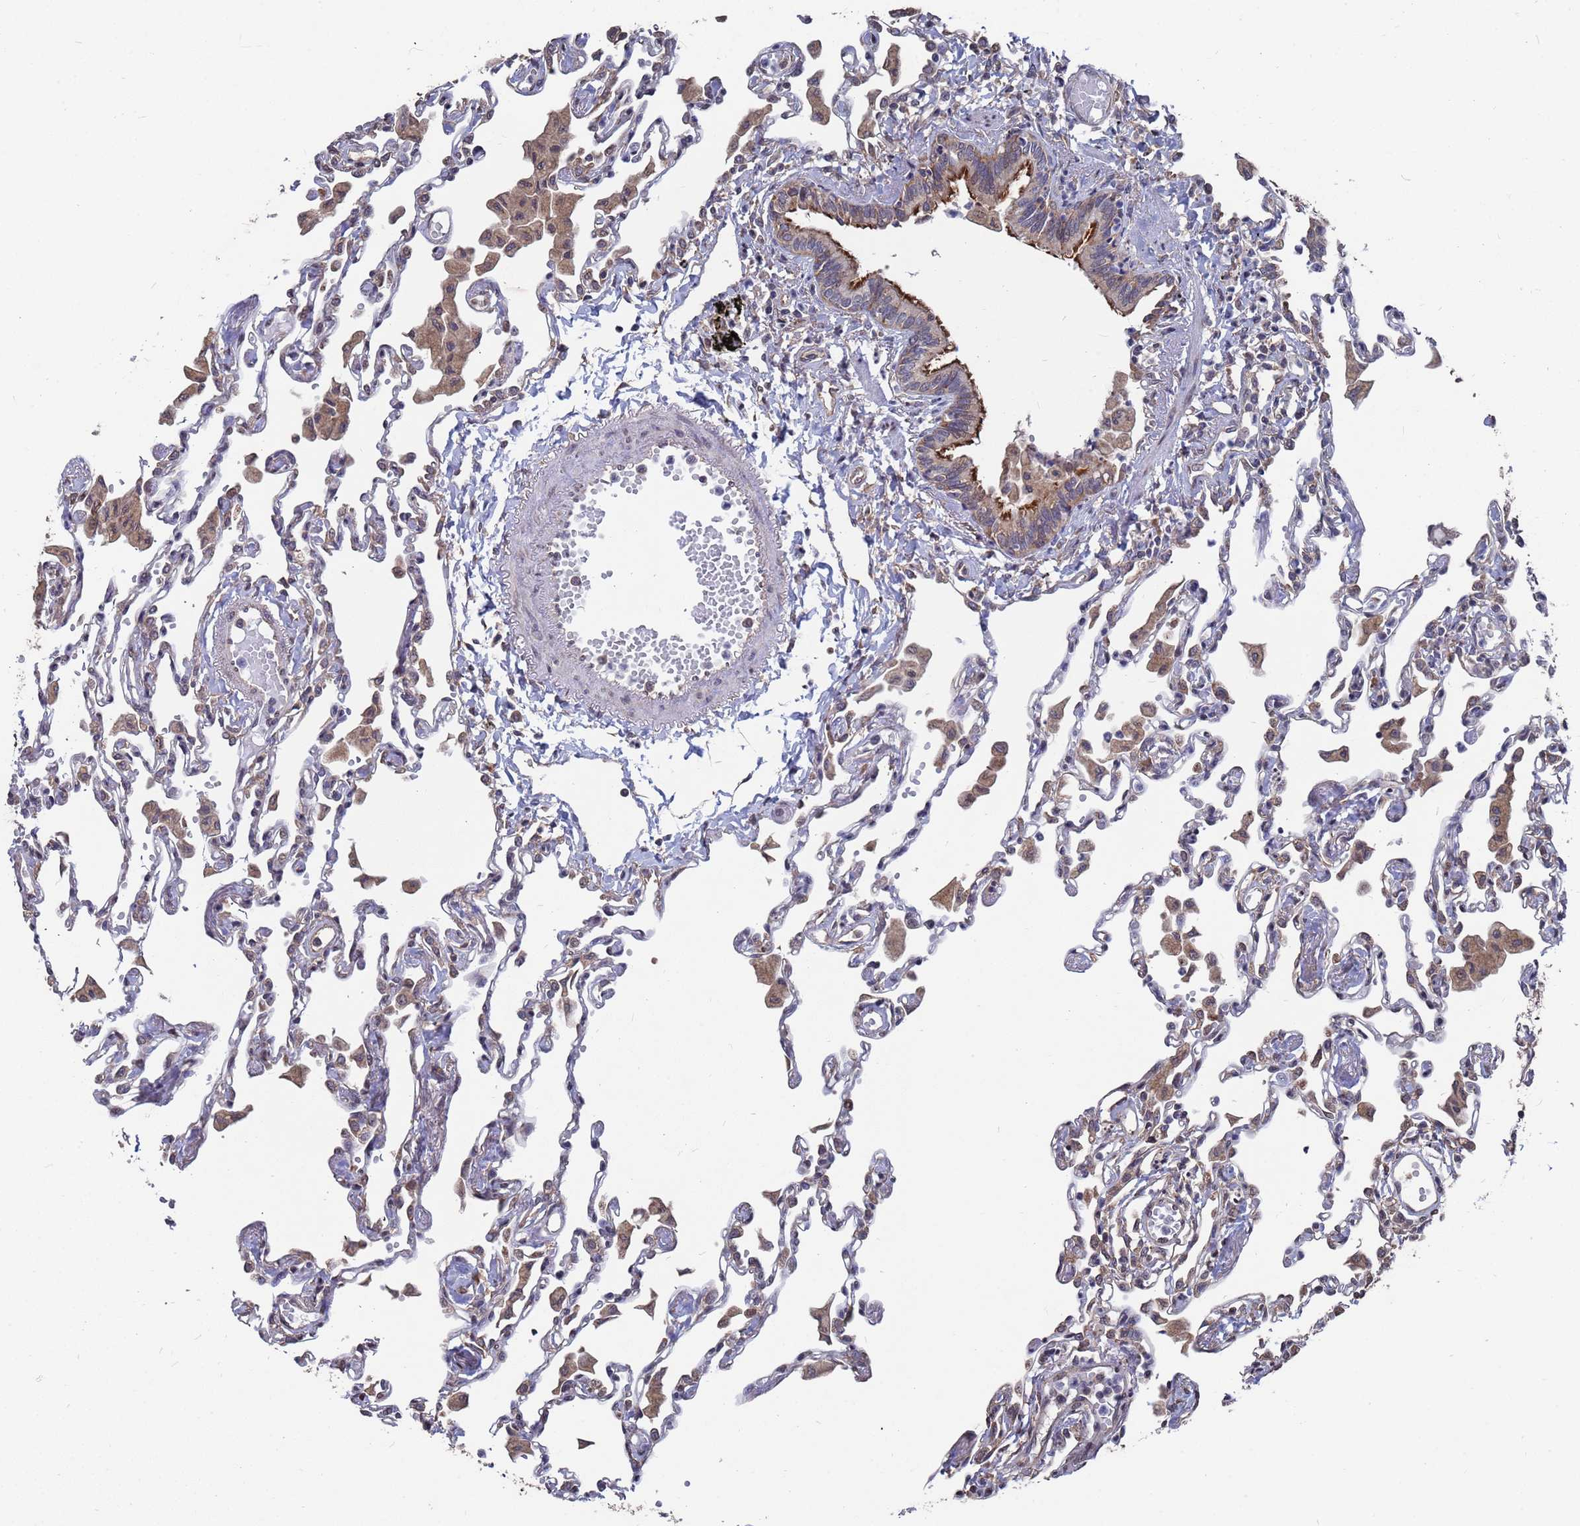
{"staining": {"intensity": "moderate", "quantity": "<25%", "location": "cytoplasmic/membranous"}, "tissue": "lung", "cell_type": "Alveolar cells", "image_type": "normal", "snomed": [{"axis": "morphology", "description": "Normal tissue, NOS"}, {"axis": "topography", "description": "Bronchus"}, {"axis": "topography", "description": "Lung"}], "caption": "An immunohistochemistry histopathology image of normal tissue is shown. Protein staining in brown shows moderate cytoplasmic/membranous positivity in lung within alveolar cells. (Brightfield microscopy of DAB IHC at high magnification).", "gene": "CFAP119", "patient": {"sex": "female", "age": 49}}